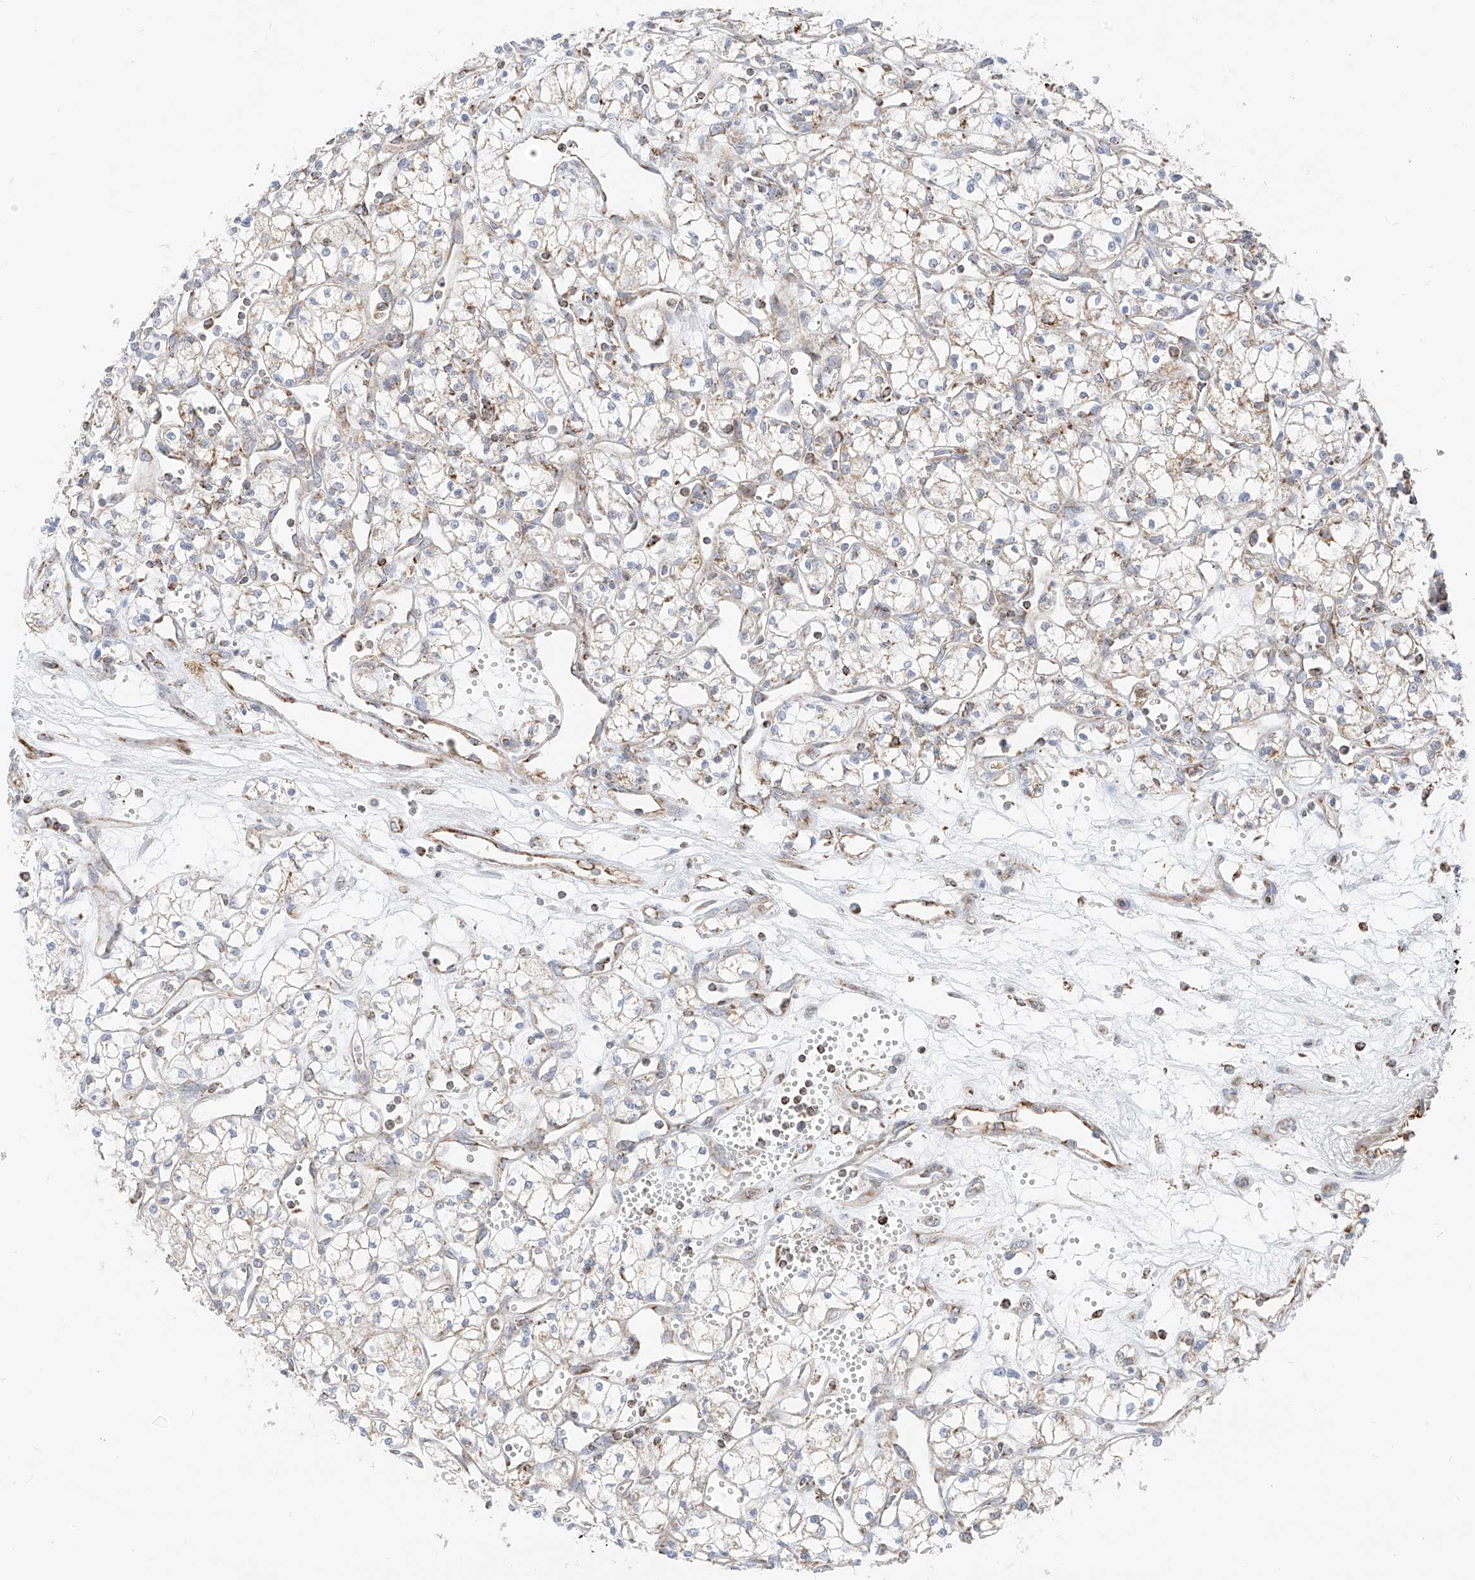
{"staining": {"intensity": "weak", "quantity": "25%-75%", "location": "cytoplasmic/membranous"}, "tissue": "renal cancer", "cell_type": "Tumor cells", "image_type": "cancer", "snomed": [{"axis": "morphology", "description": "Adenocarcinoma, NOS"}, {"axis": "topography", "description": "Kidney"}], "caption": "Immunohistochemical staining of human renal cancer shows low levels of weak cytoplasmic/membranous protein staining in about 25%-75% of tumor cells. (IHC, brightfield microscopy, high magnification).", "gene": "ETHE1", "patient": {"sex": "male", "age": 59}}